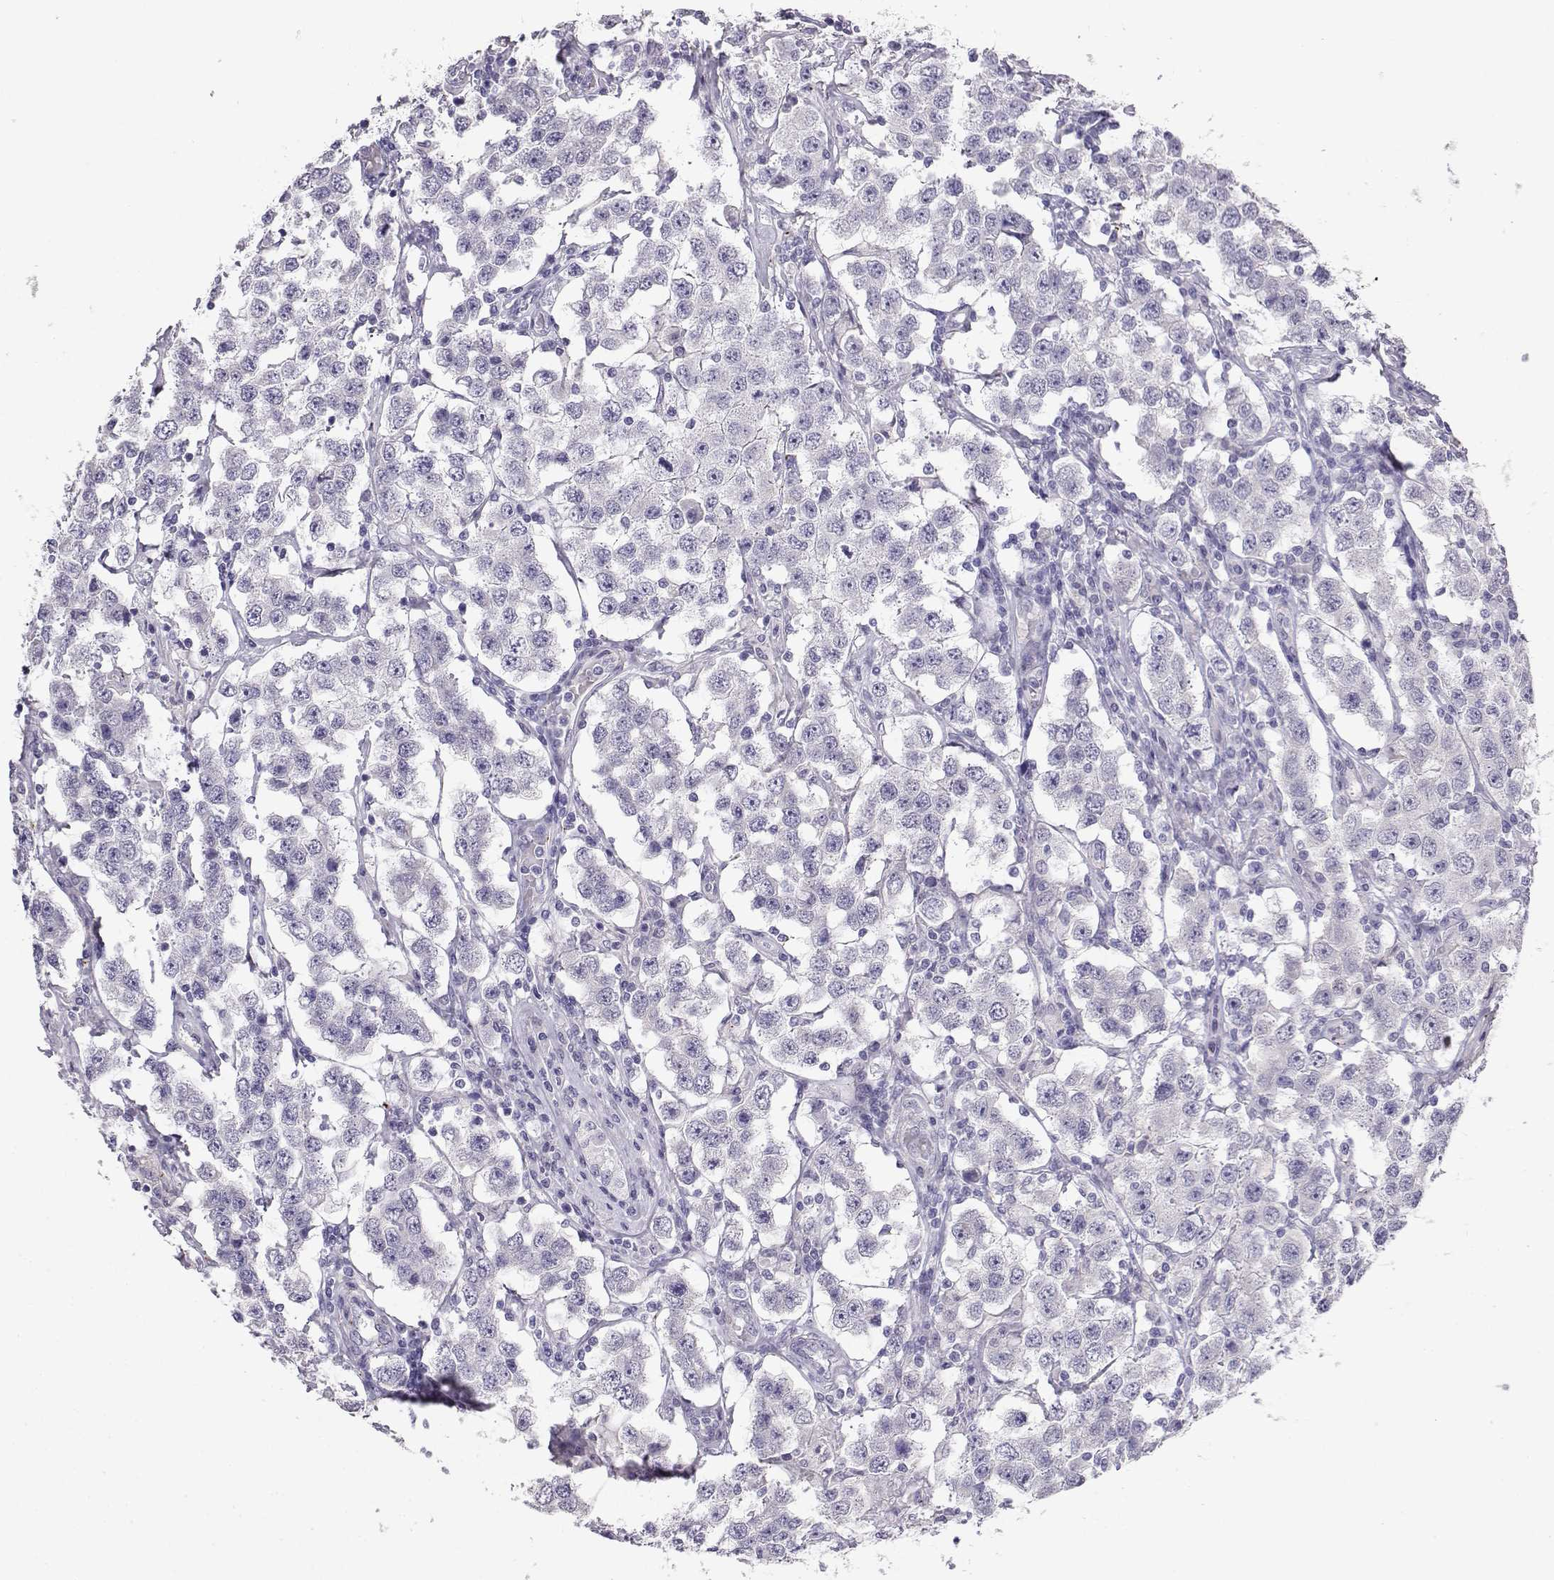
{"staining": {"intensity": "negative", "quantity": "none", "location": "none"}, "tissue": "testis cancer", "cell_type": "Tumor cells", "image_type": "cancer", "snomed": [{"axis": "morphology", "description": "Seminoma, NOS"}, {"axis": "topography", "description": "Testis"}], "caption": "The micrograph reveals no staining of tumor cells in seminoma (testis).", "gene": "ENDOU", "patient": {"sex": "male", "age": 52}}